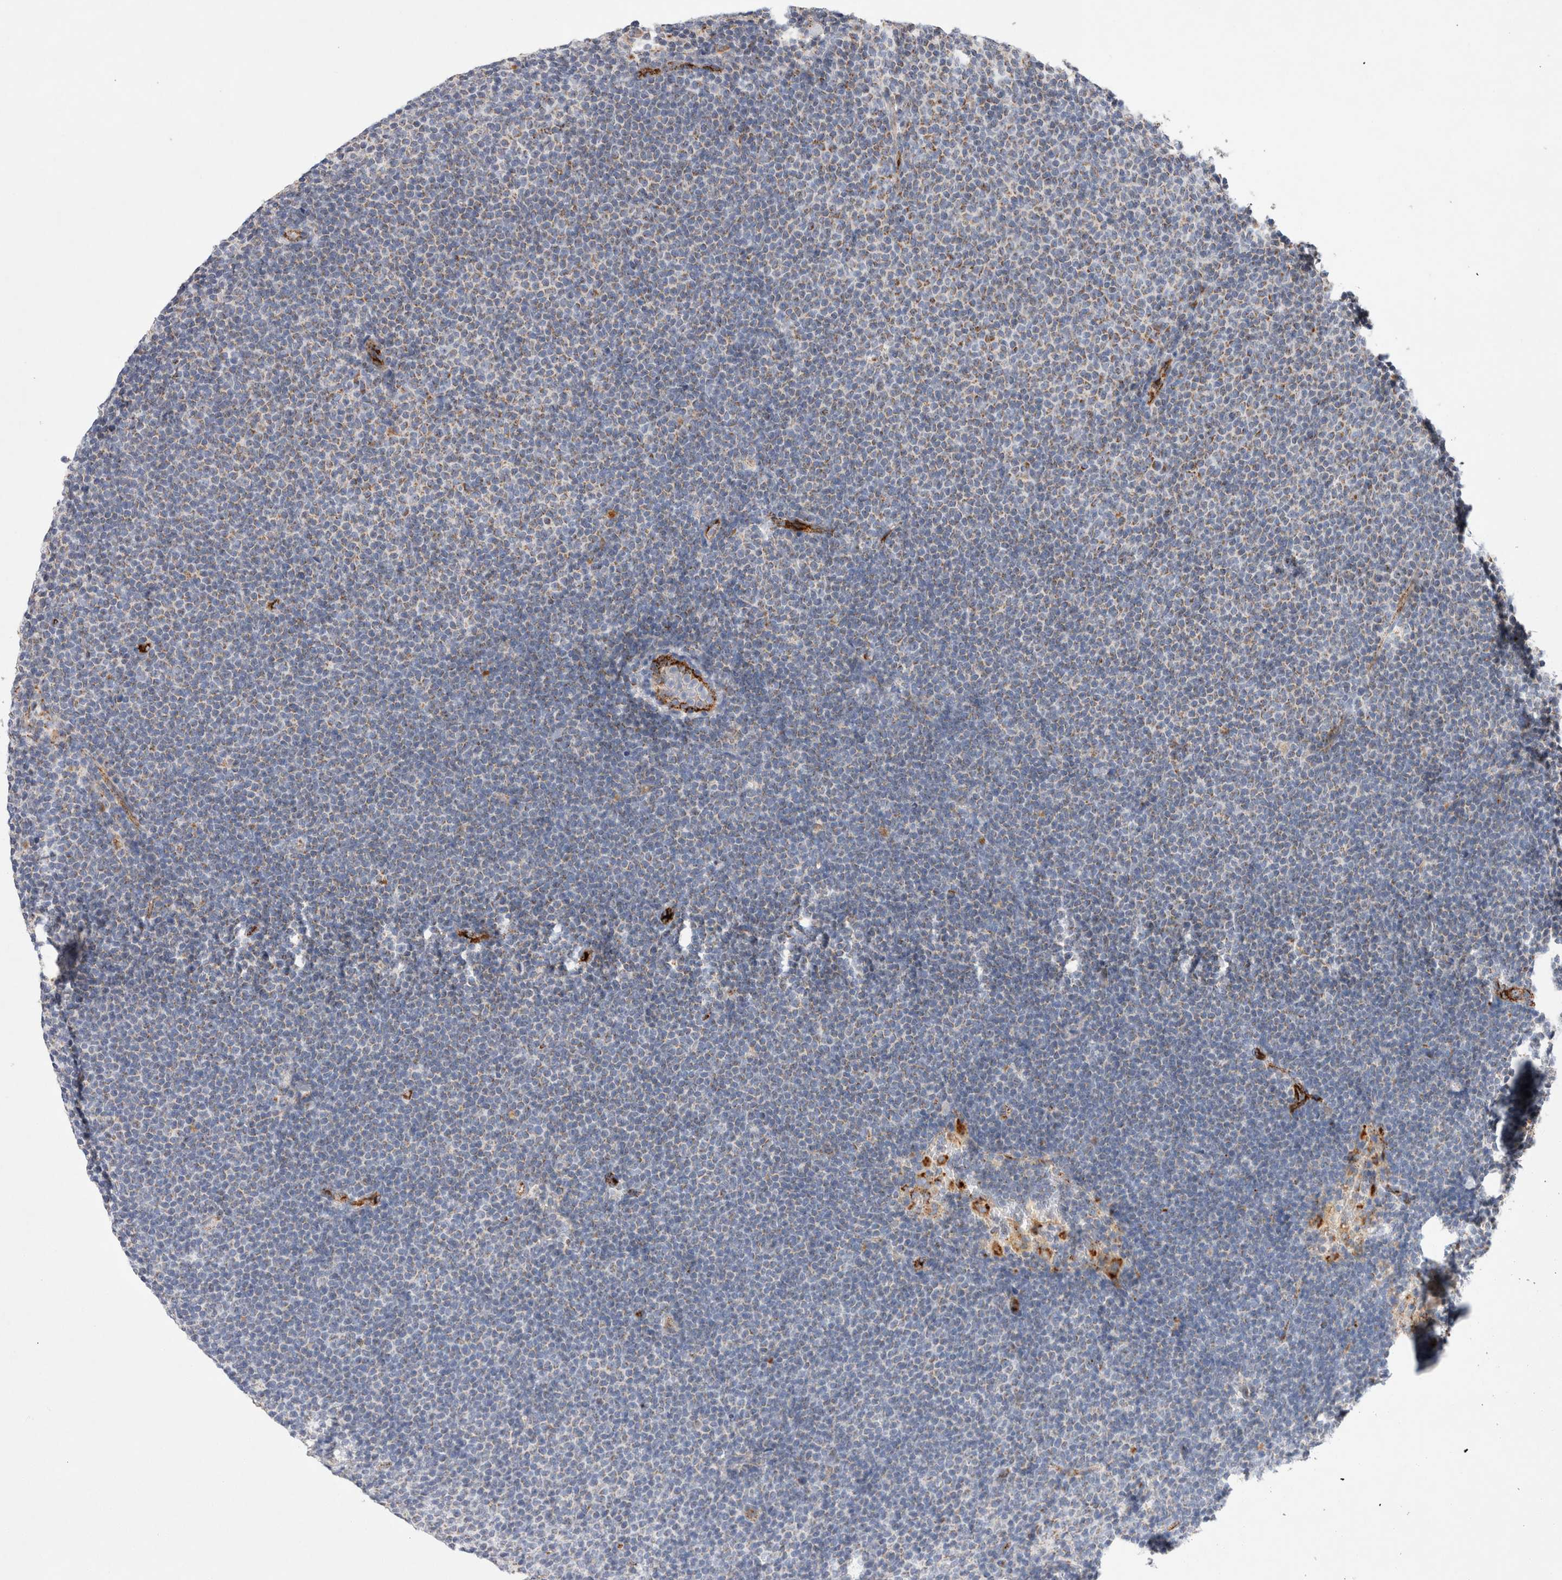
{"staining": {"intensity": "moderate", "quantity": "25%-75%", "location": "cytoplasmic/membranous"}, "tissue": "lymphoma", "cell_type": "Tumor cells", "image_type": "cancer", "snomed": [{"axis": "morphology", "description": "Malignant lymphoma, non-Hodgkin's type, Low grade"}, {"axis": "topography", "description": "Lymph node"}], "caption": "Immunohistochemistry of lymphoma reveals medium levels of moderate cytoplasmic/membranous staining in about 25%-75% of tumor cells.", "gene": "IARS2", "patient": {"sex": "female", "age": 53}}